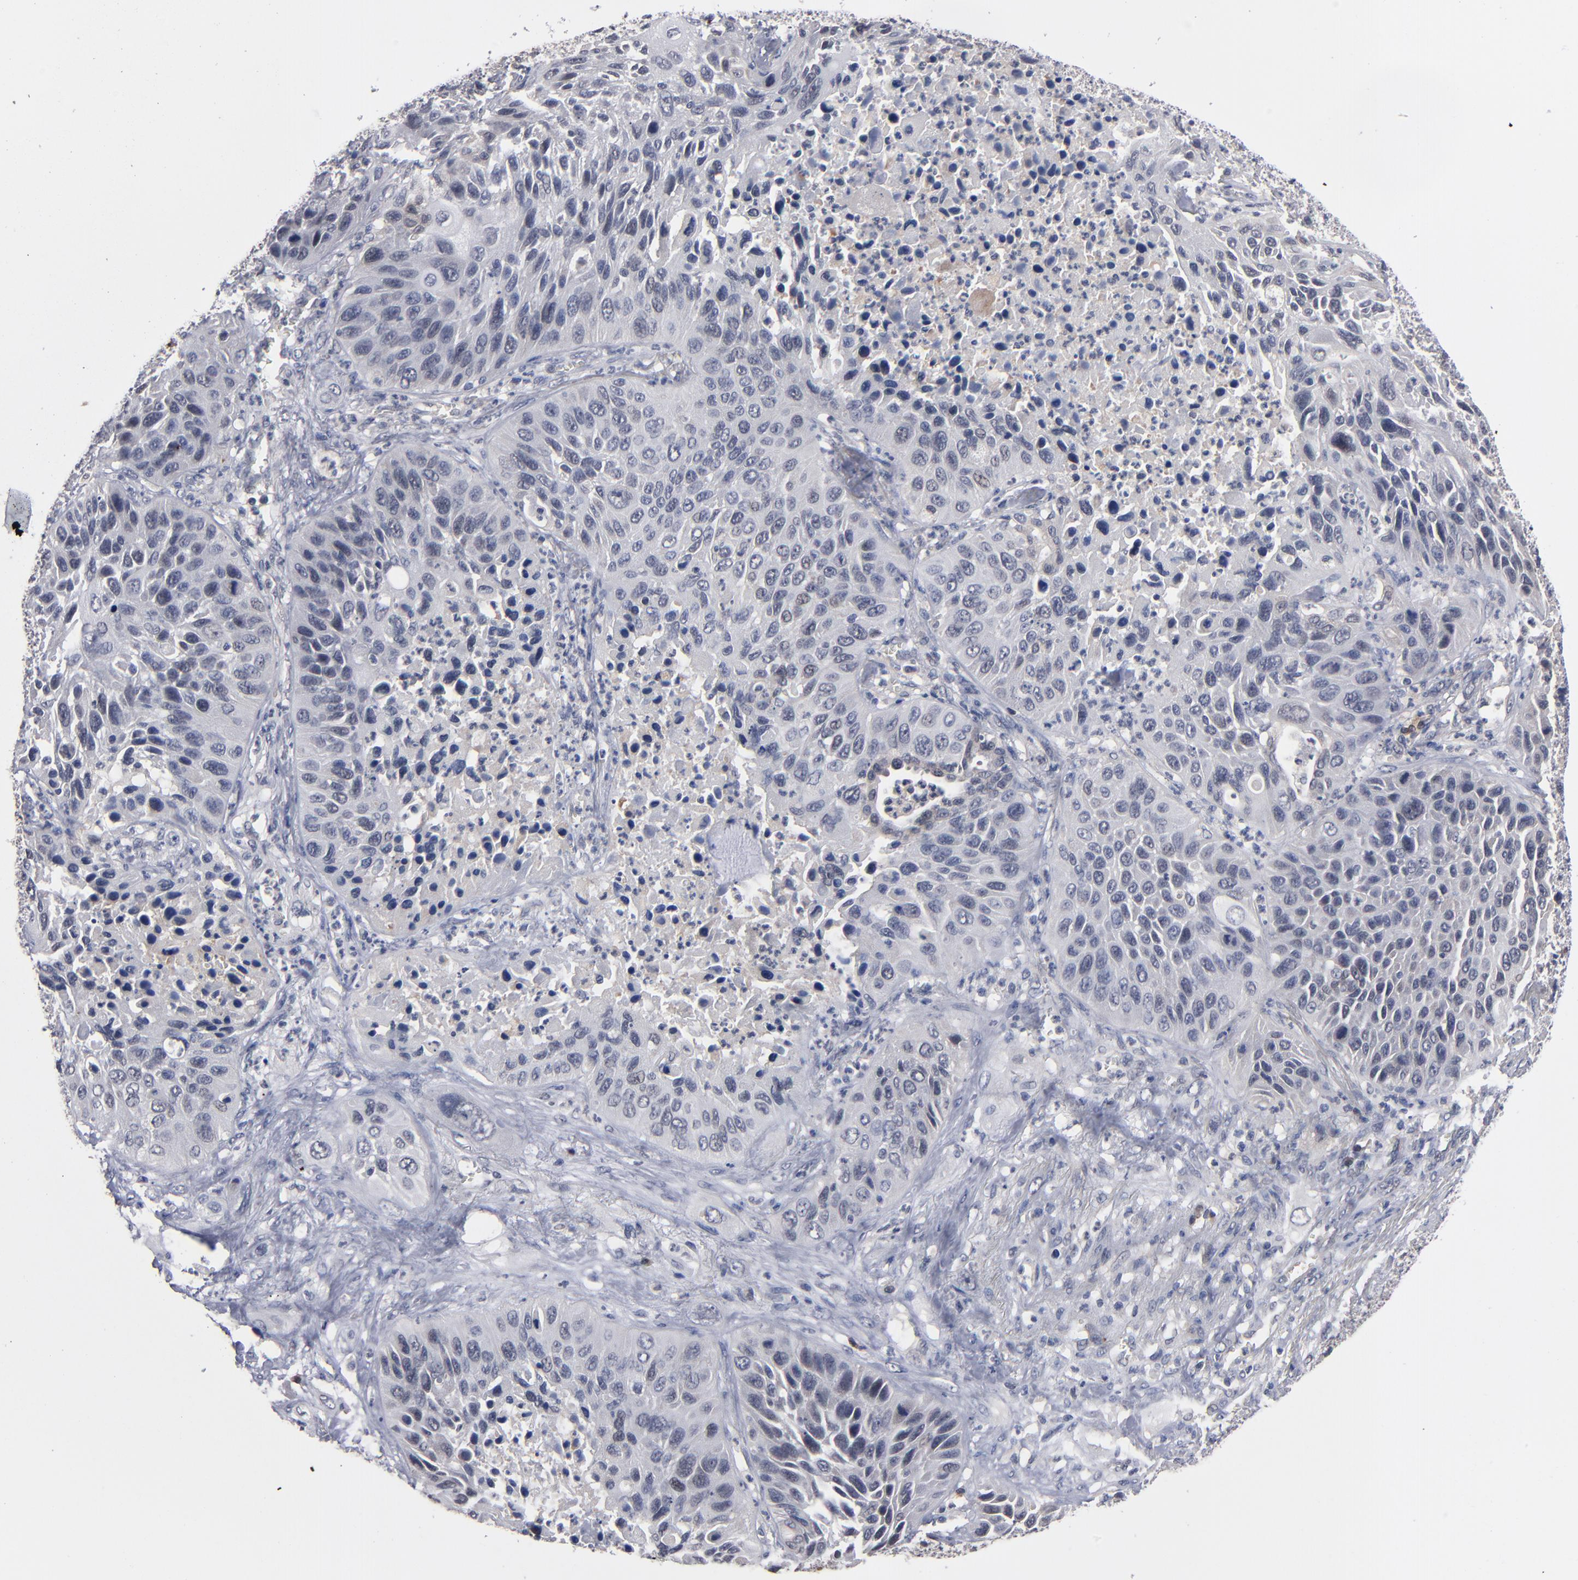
{"staining": {"intensity": "weak", "quantity": "<25%", "location": "cytoplasmic/membranous"}, "tissue": "lung cancer", "cell_type": "Tumor cells", "image_type": "cancer", "snomed": [{"axis": "morphology", "description": "Squamous cell carcinoma, NOS"}, {"axis": "topography", "description": "Lung"}], "caption": "High magnification brightfield microscopy of lung squamous cell carcinoma stained with DAB (brown) and counterstained with hematoxylin (blue): tumor cells show no significant staining.", "gene": "ALG13", "patient": {"sex": "female", "age": 76}}